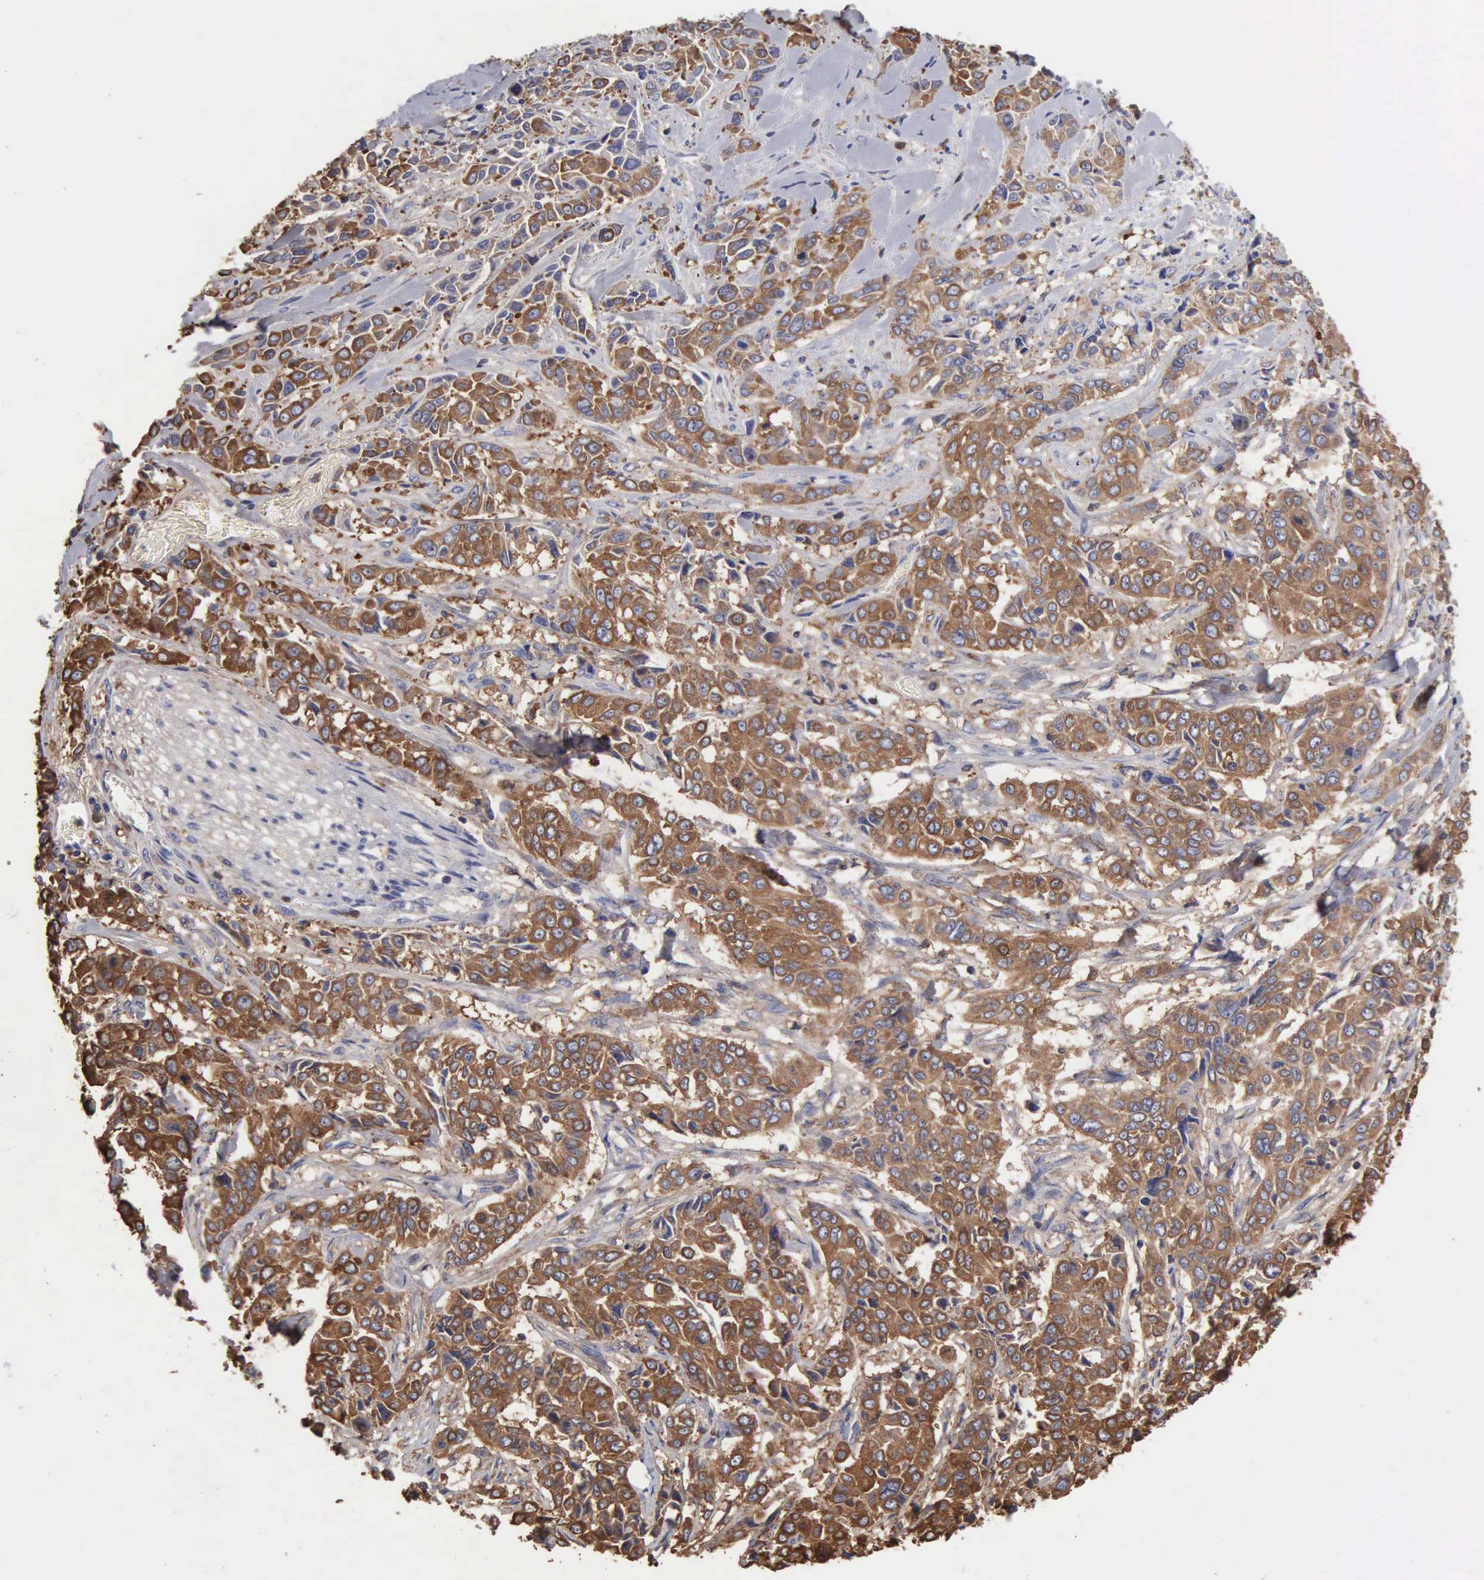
{"staining": {"intensity": "strong", "quantity": ">75%", "location": "cytoplasmic/membranous"}, "tissue": "pancreatic cancer", "cell_type": "Tumor cells", "image_type": "cancer", "snomed": [{"axis": "morphology", "description": "Adenocarcinoma, NOS"}, {"axis": "topography", "description": "Pancreas"}], "caption": "High-magnification brightfield microscopy of adenocarcinoma (pancreatic) stained with DAB (3,3'-diaminobenzidine) (brown) and counterstained with hematoxylin (blue). tumor cells exhibit strong cytoplasmic/membranous staining is seen in approximately>75% of cells. (brown staining indicates protein expression, while blue staining denotes nuclei).", "gene": "G6PD", "patient": {"sex": "female", "age": 52}}